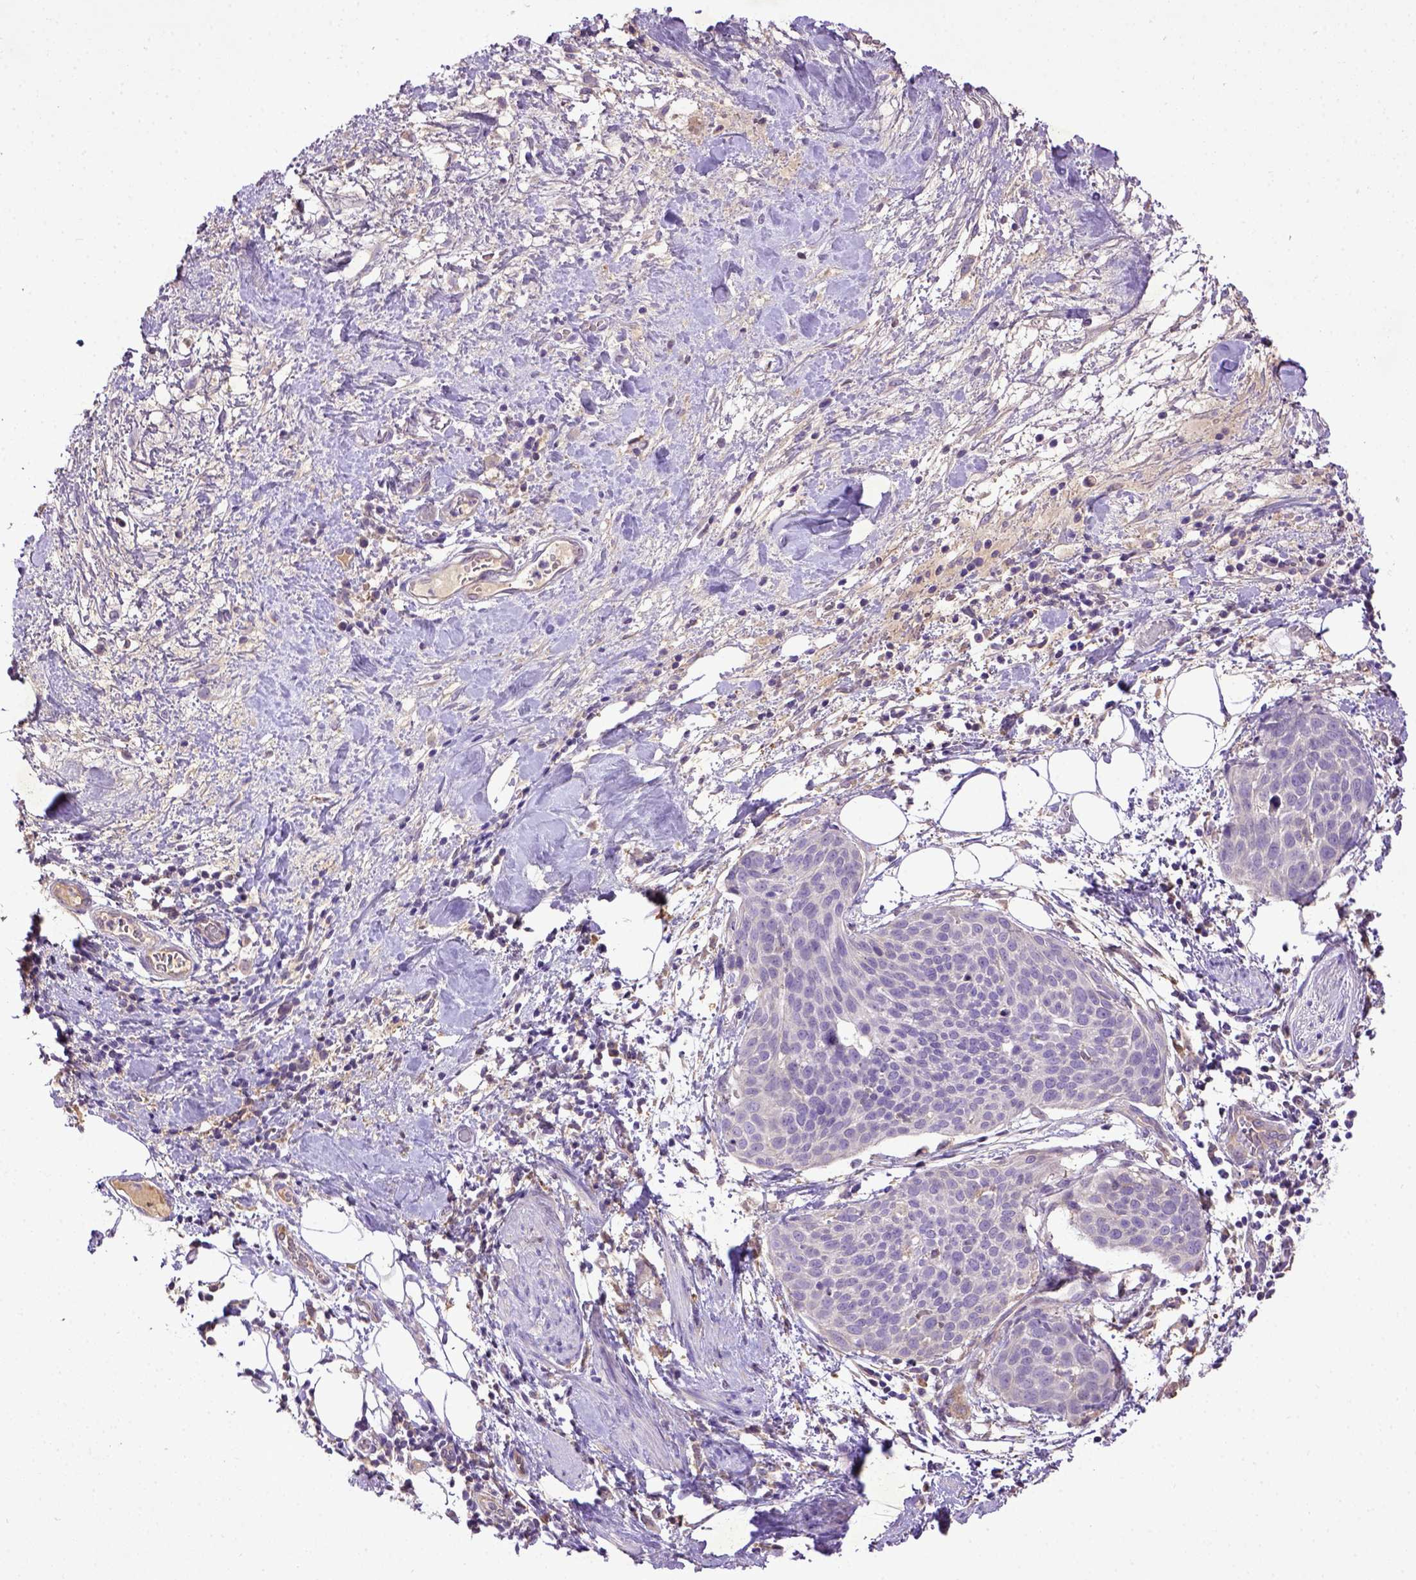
{"staining": {"intensity": "negative", "quantity": "none", "location": "none"}, "tissue": "cervical cancer", "cell_type": "Tumor cells", "image_type": "cancer", "snomed": [{"axis": "morphology", "description": "Squamous cell carcinoma, NOS"}, {"axis": "topography", "description": "Cervix"}], "caption": "Cervical squamous cell carcinoma stained for a protein using immunohistochemistry (IHC) reveals no positivity tumor cells.", "gene": "DEPDC1B", "patient": {"sex": "female", "age": 39}}